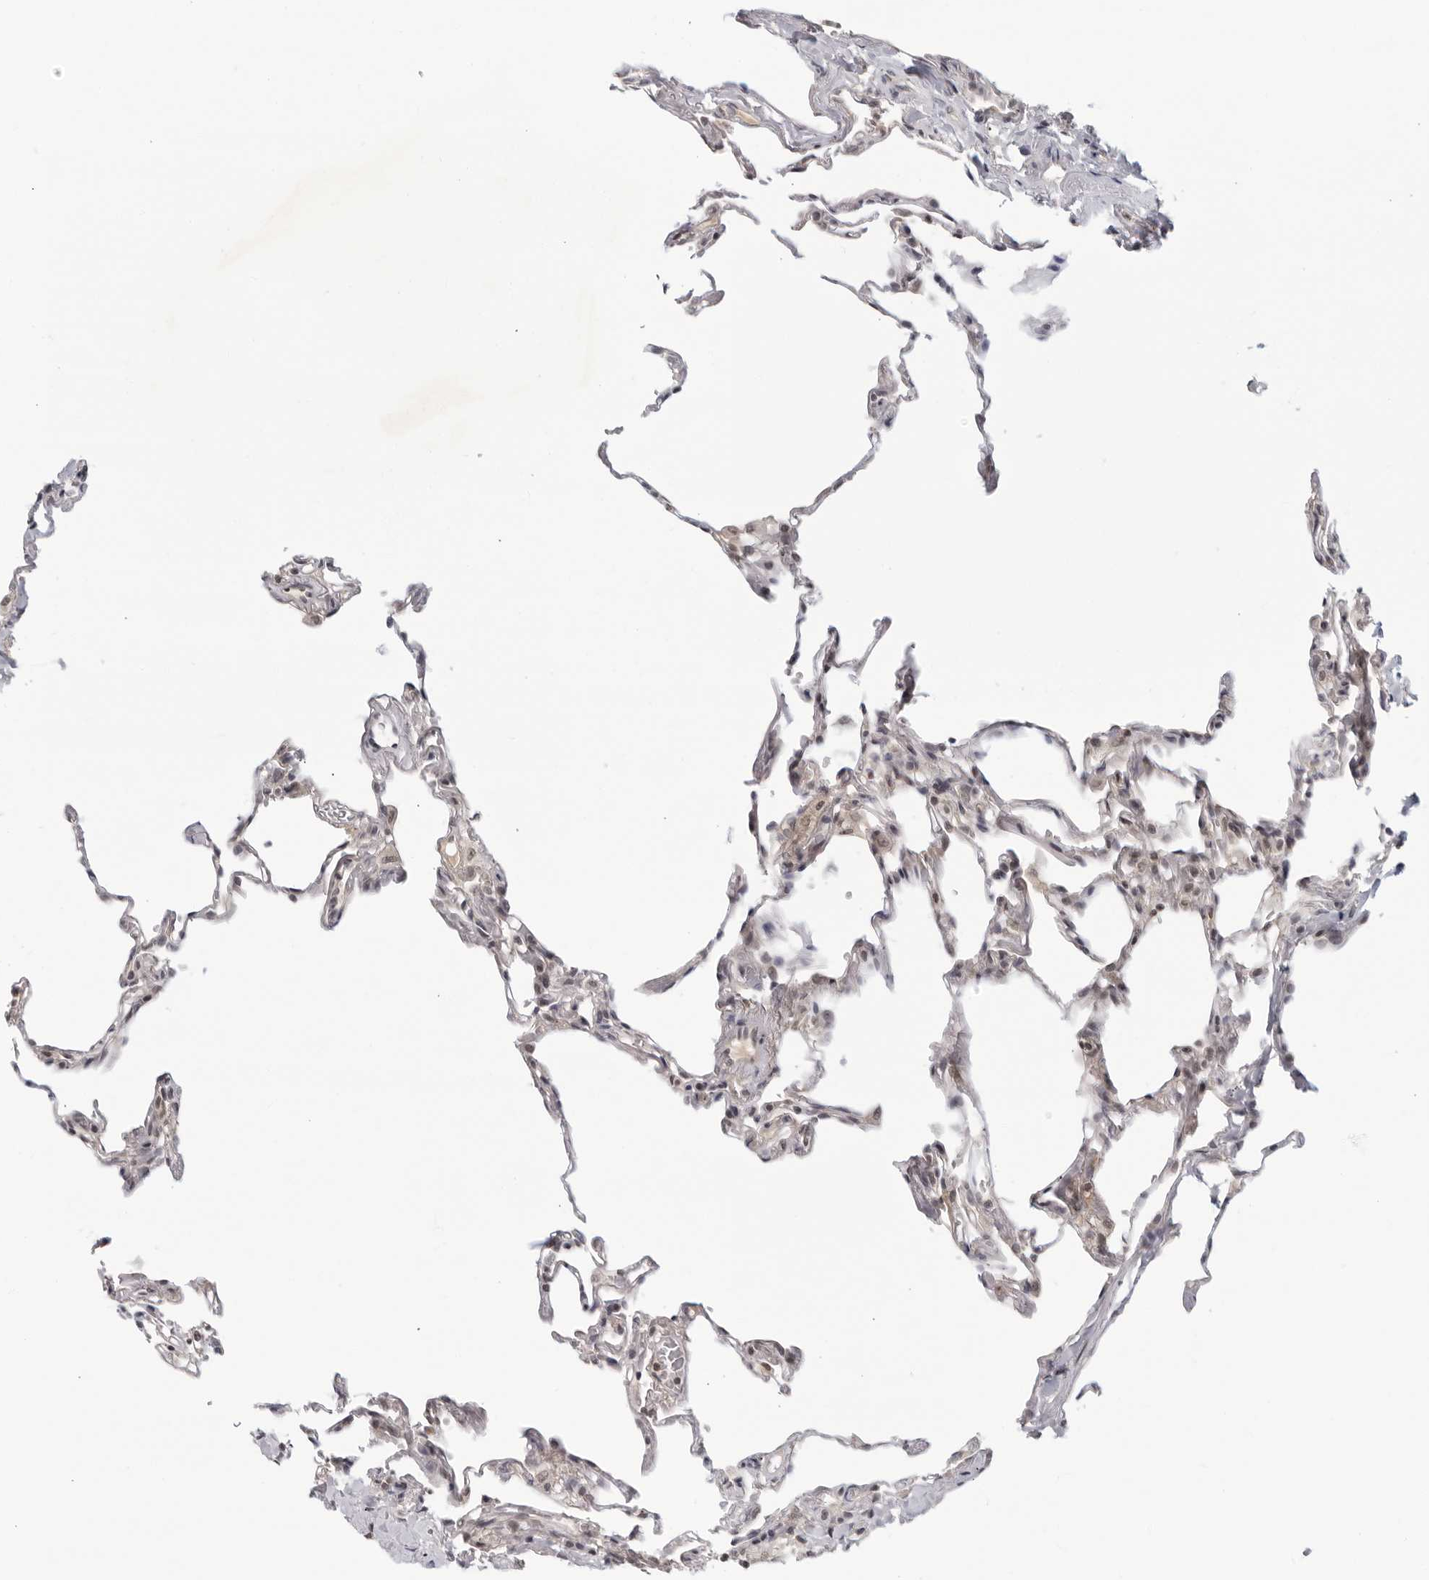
{"staining": {"intensity": "weak", "quantity": ">75%", "location": "nuclear"}, "tissue": "lung", "cell_type": "Alveolar cells", "image_type": "normal", "snomed": [{"axis": "morphology", "description": "Normal tissue, NOS"}, {"axis": "topography", "description": "Lung"}], "caption": "Lung stained for a protein reveals weak nuclear positivity in alveolar cells. (brown staining indicates protein expression, while blue staining denotes nuclei).", "gene": "CC2D1B", "patient": {"sex": "male", "age": 59}}